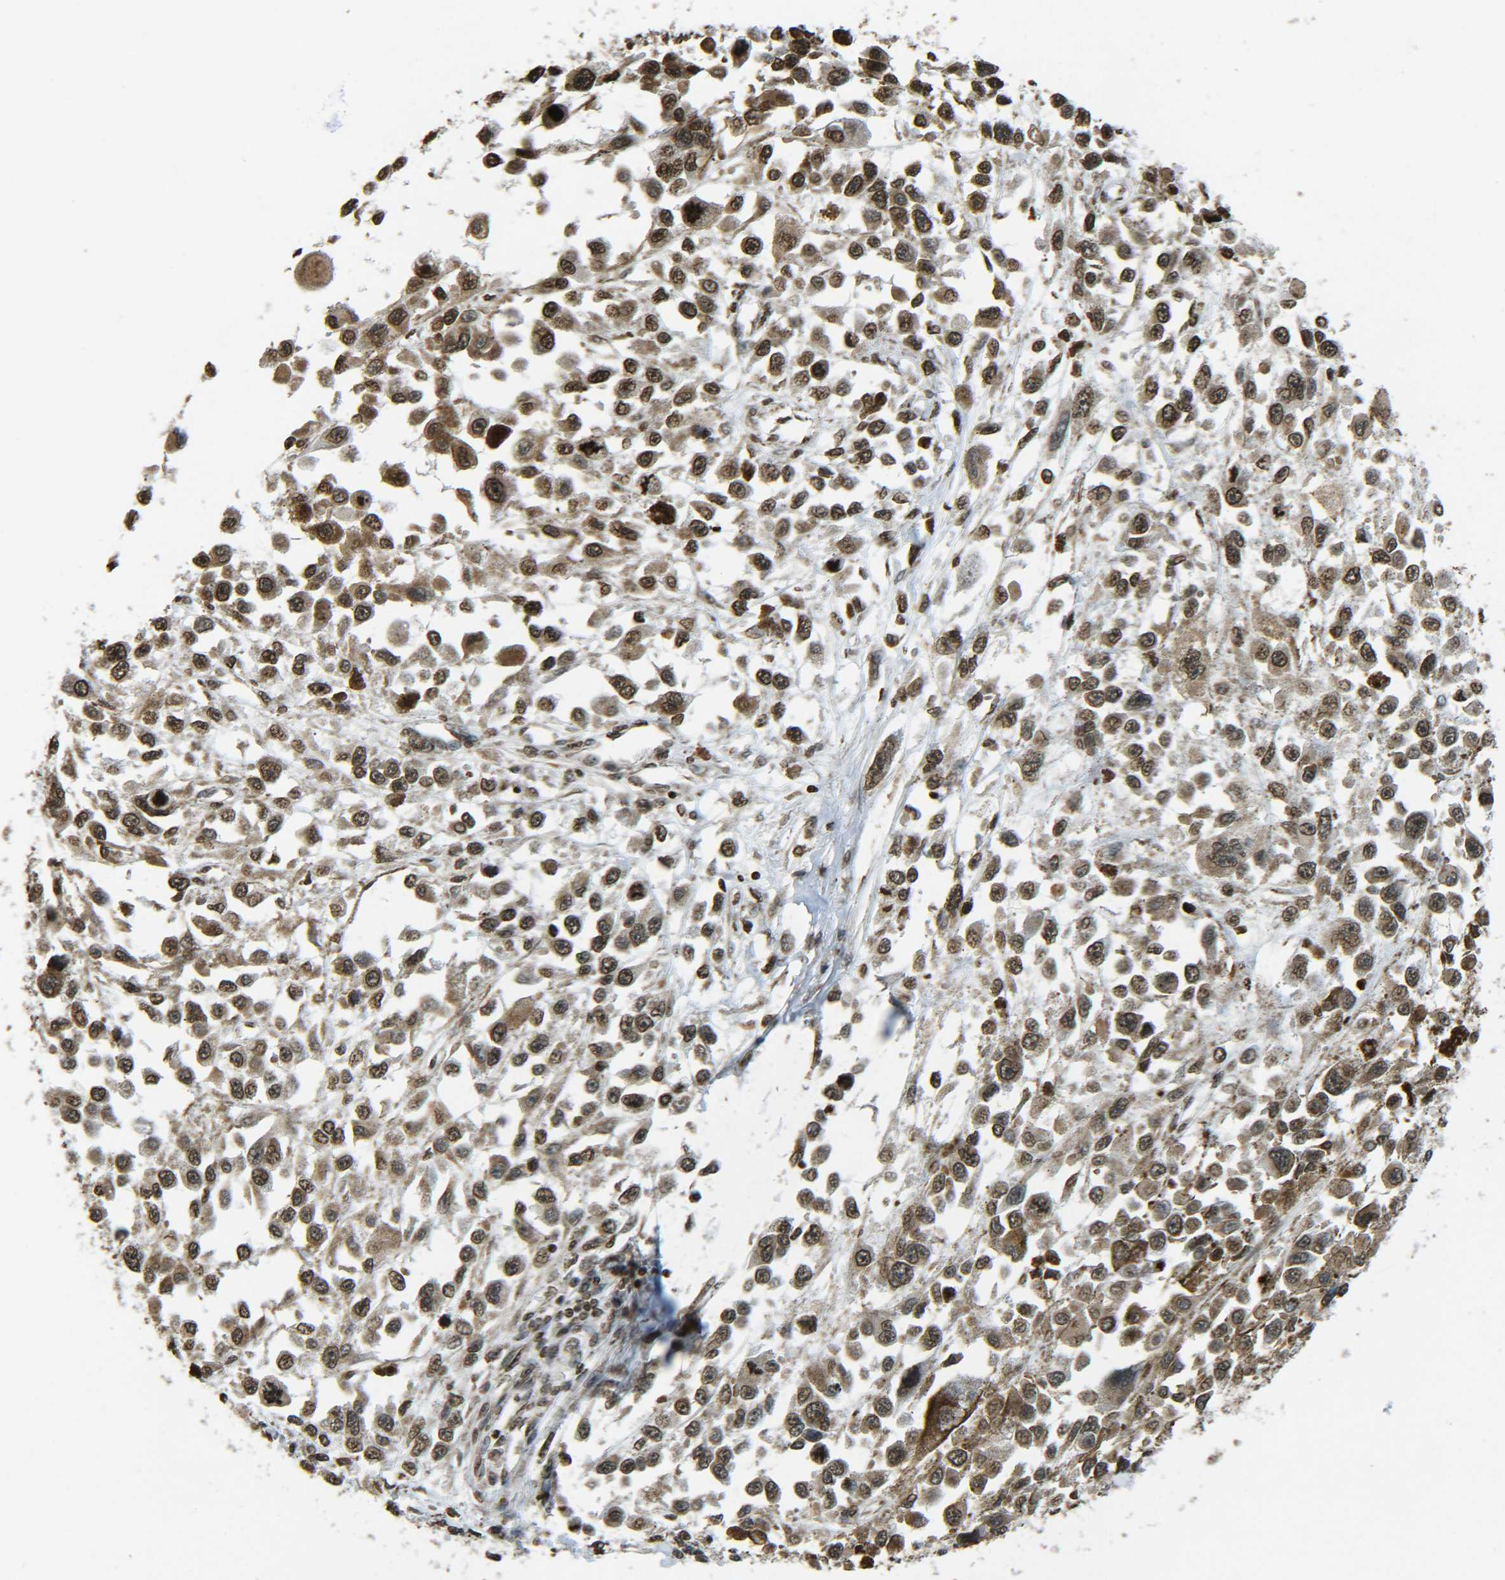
{"staining": {"intensity": "strong", "quantity": ">75%", "location": "cytoplasmic/membranous,nuclear"}, "tissue": "melanoma", "cell_type": "Tumor cells", "image_type": "cancer", "snomed": [{"axis": "morphology", "description": "Malignant melanoma, Metastatic site"}, {"axis": "topography", "description": "Lymph node"}], "caption": "IHC histopathology image of melanoma stained for a protein (brown), which reveals high levels of strong cytoplasmic/membranous and nuclear staining in approximately >75% of tumor cells.", "gene": "NEUROG2", "patient": {"sex": "male", "age": 59}}